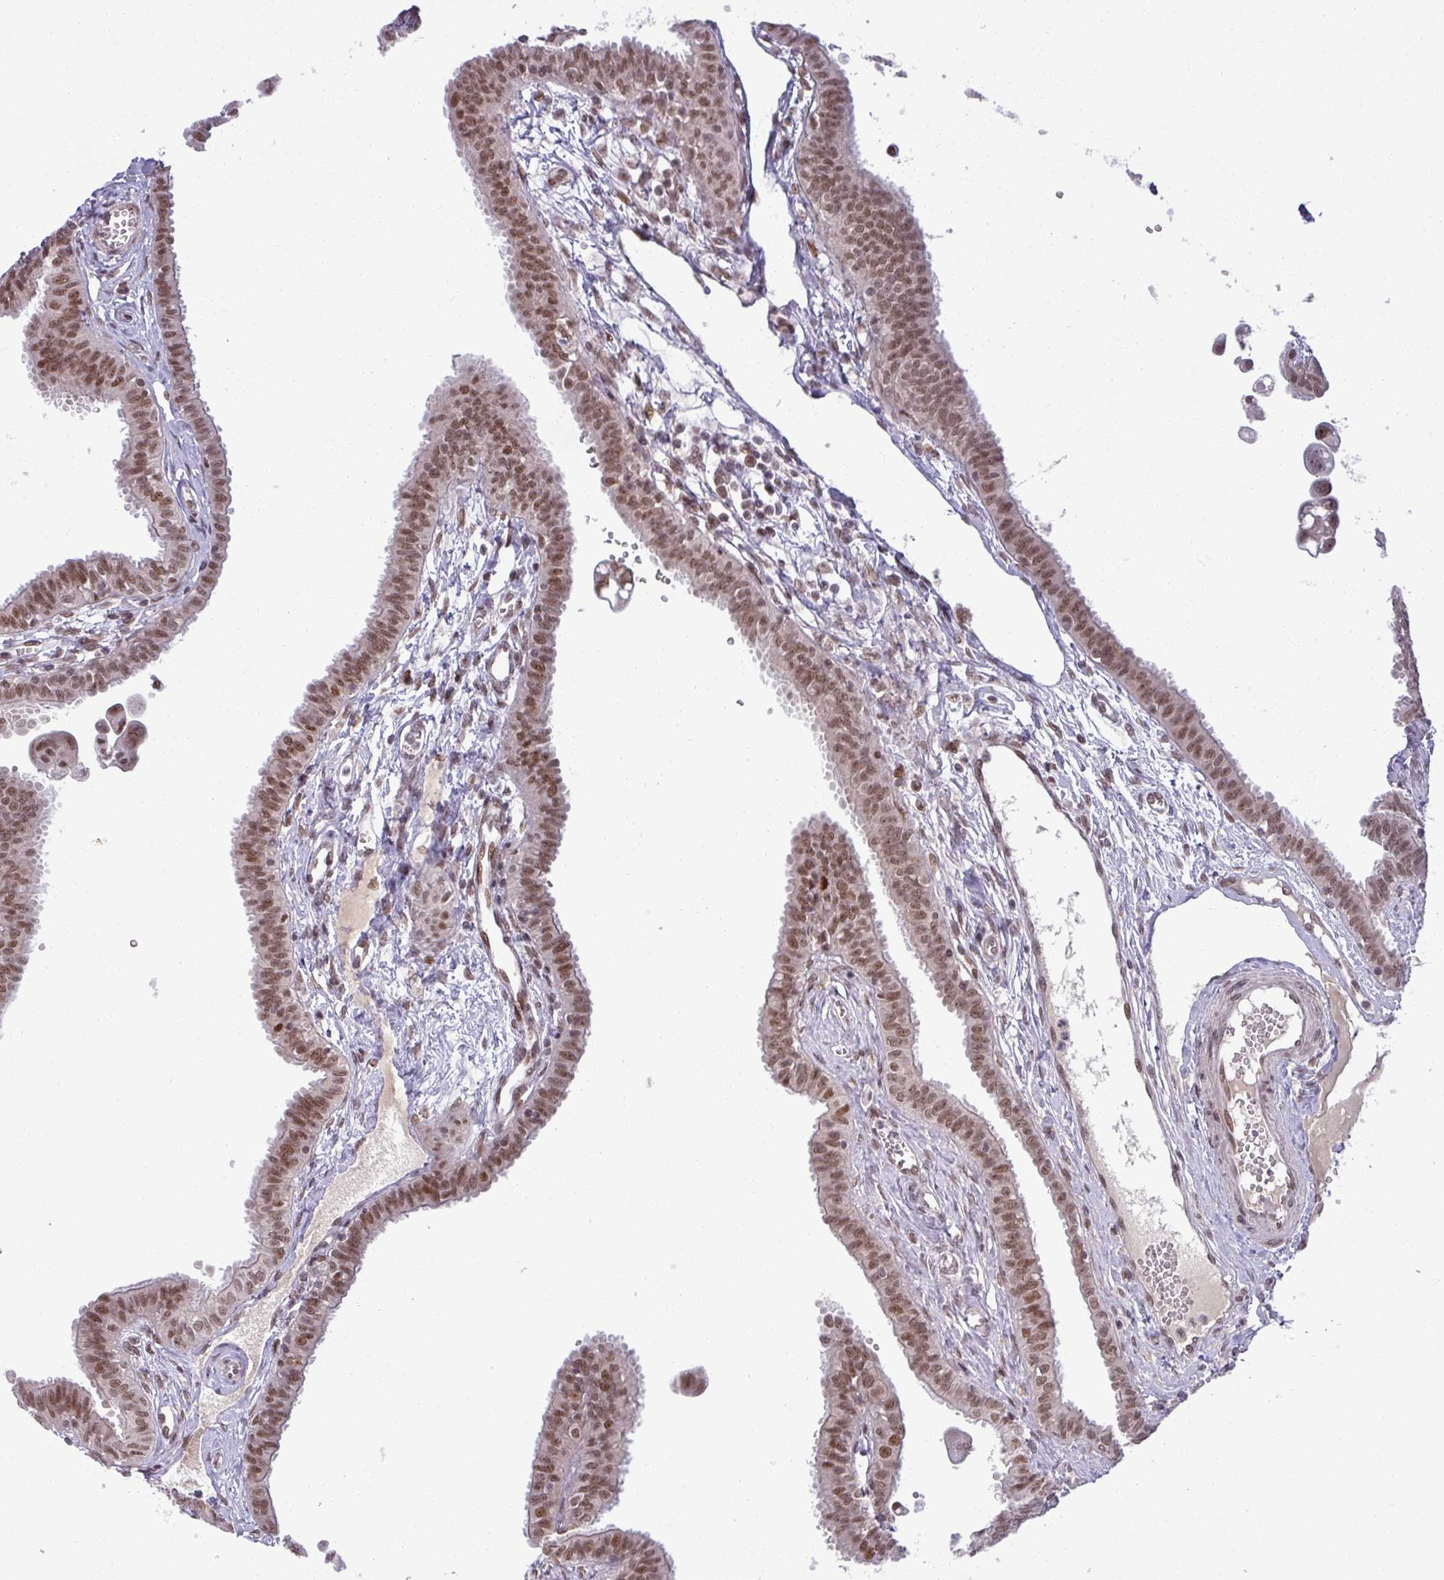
{"staining": {"intensity": "moderate", "quantity": ">75%", "location": "nuclear"}, "tissue": "fallopian tube", "cell_type": "Glandular cells", "image_type": "normal", "snomed": [{"axis": "morphology", "description": "Normal tissue, NOS"}, {"axis": "morphology", "description": "Carcinoma, NOS"}, {"axis": "topography", "description": "Fallopian tube"}, {"axis": "topography", "description": "Ovary"}], "caption": "Immunohistochemistry (IHC) (DAB) staining of unremarkable human fallopian tube exhibits moderate nuclear protein staining in approximately >75% of glandular cells.", "gene": "PTPN20", "patient": {"sex": "female", "age": 59}}